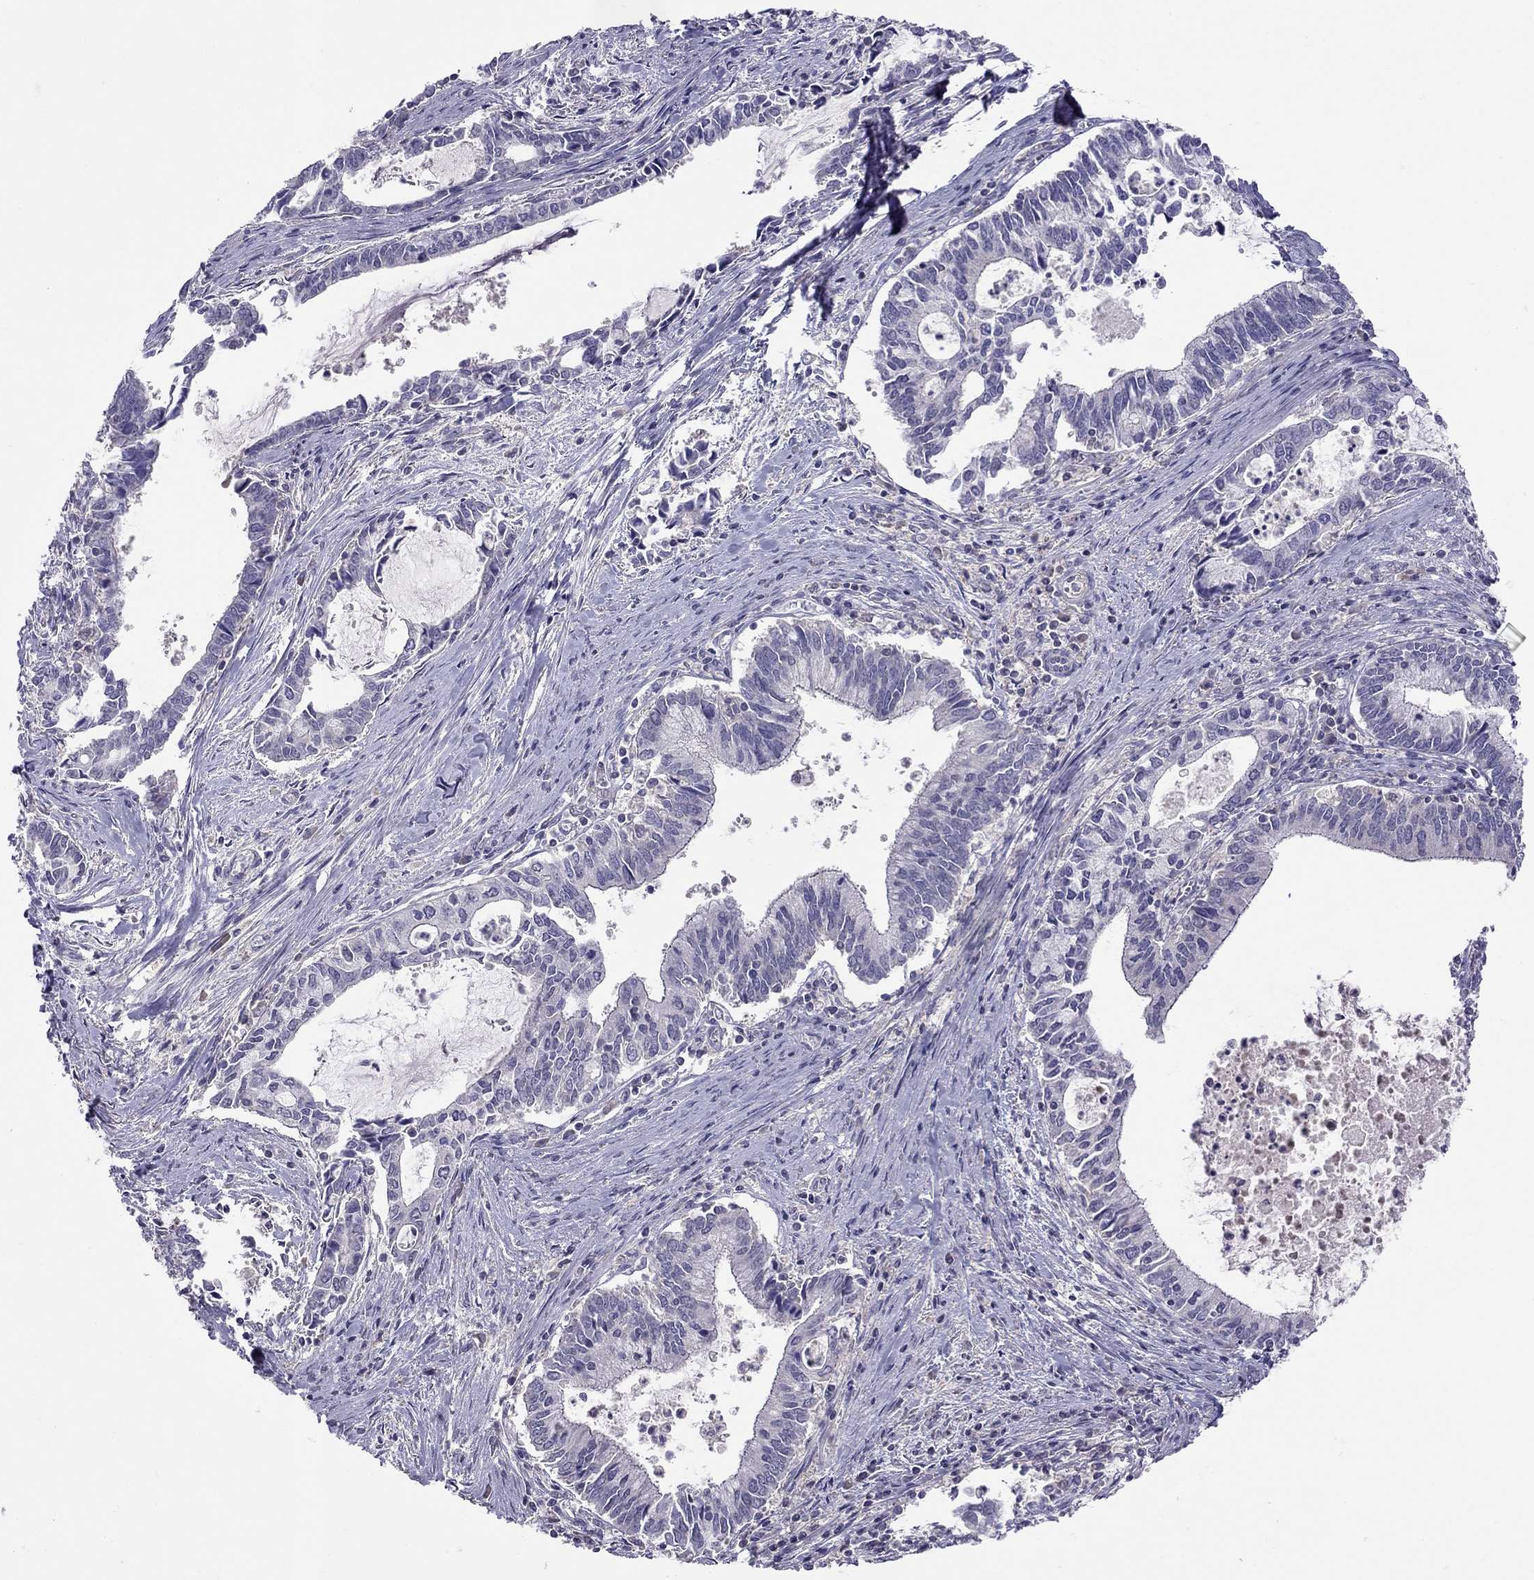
{"staining": {"intensity": "negative", "quantity": "none", "location": "none"}, "tissue": "cervical cancer", "cell_type": "Tumor cells", "image_type": "cancer", "snomed": [{"axis": "morphology", "description": "Adenocarcinoma, NOS"}, {"axis": "topography", "description": "Cervix"}], "caption": "High power microscopy micrograph of an IHC photomicrograph of cervical cancer (adenocarcinoma), revealing no significant staining in tumor cells.", "gene": "RTP5", "patient": {"sex": "female", "age": 42}}